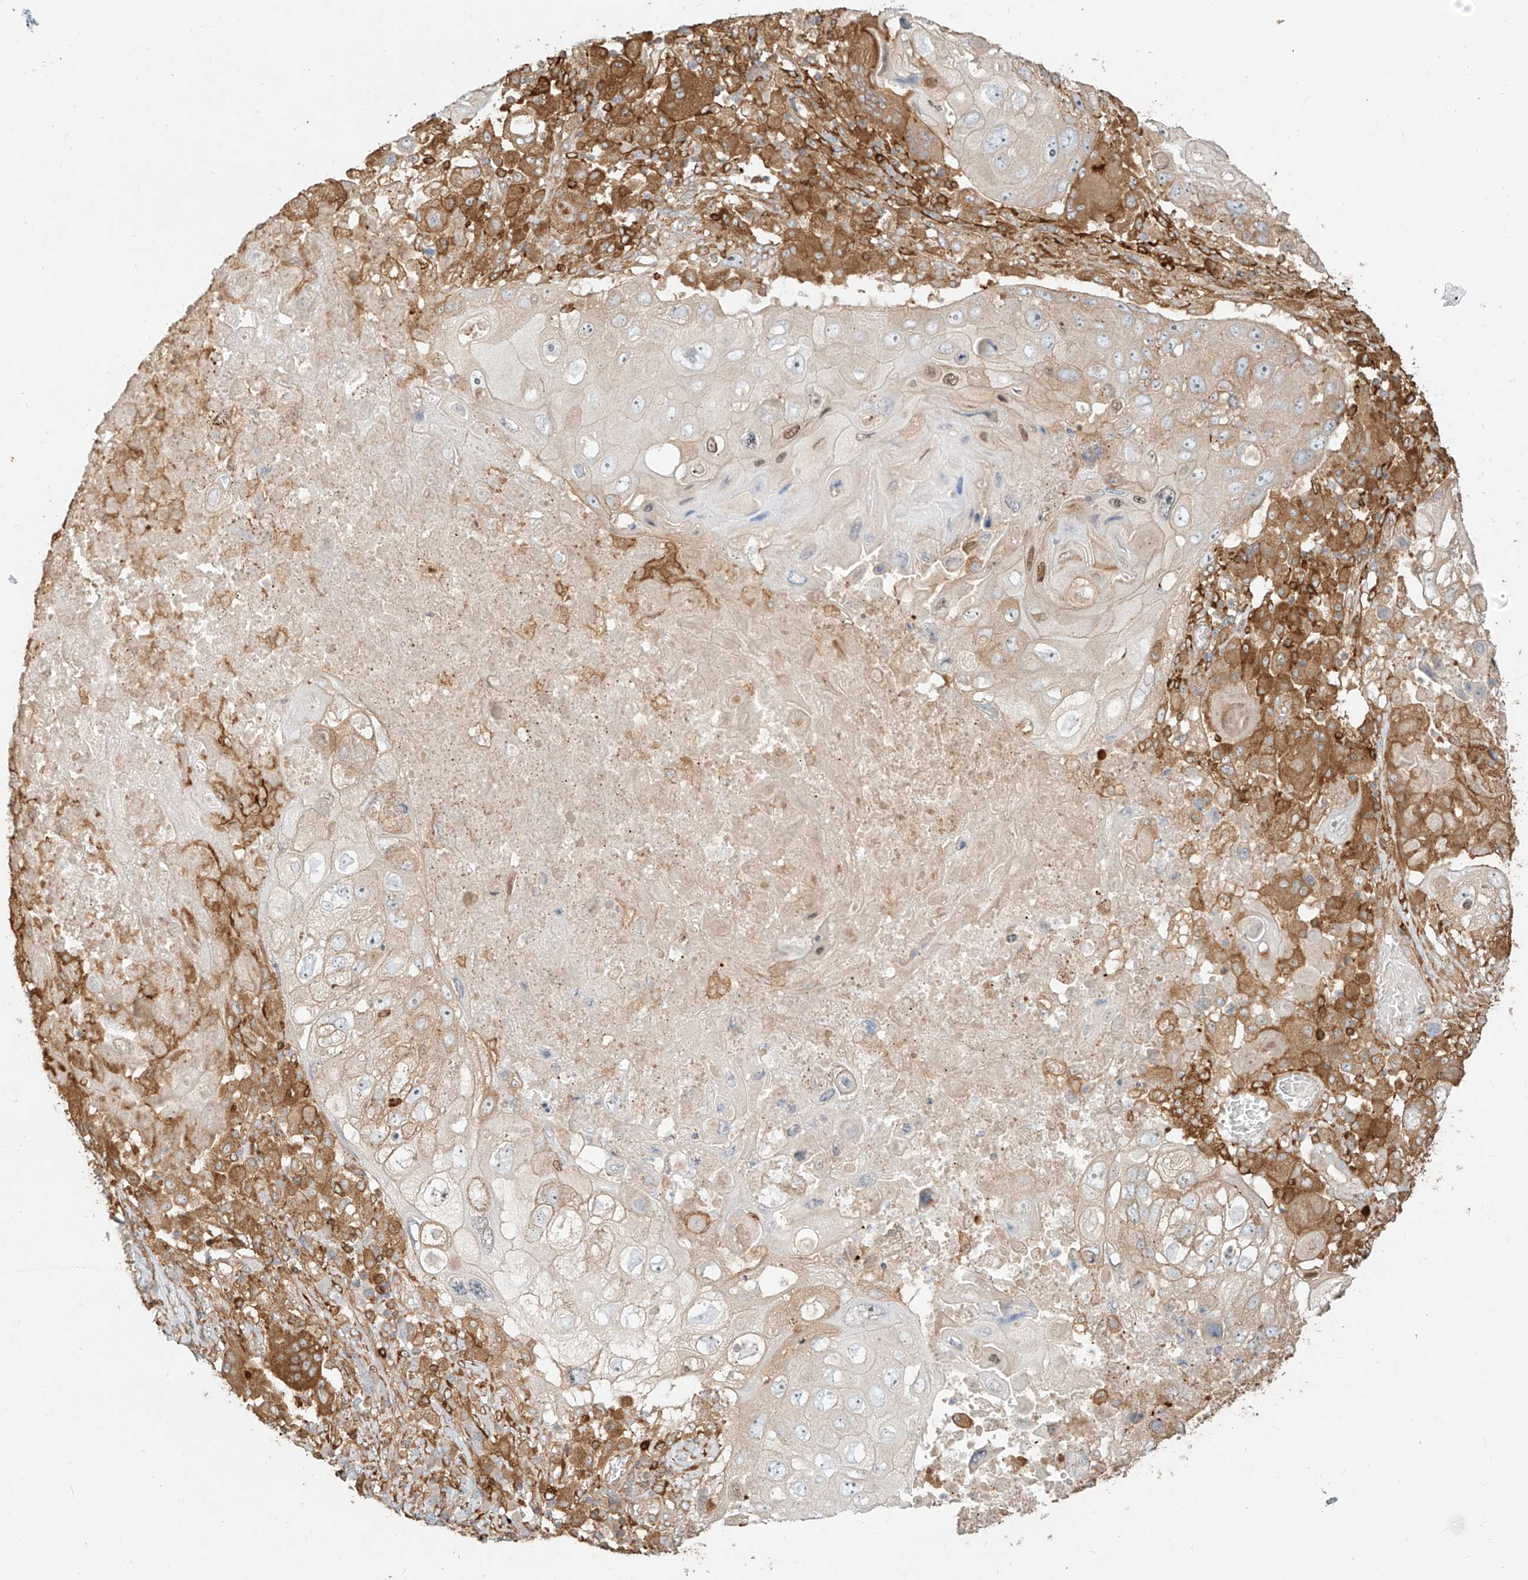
{"staining": {"intensity": "weak", "quantity": "25%-75%", "location": "cytoplasmic/membranous"}, "tissue": "lung cancer", "cell_type": "Tumor cells", "image_type": "cancer", "snomed": [{"axis": "morphology", "description": "Squamous cell carcinoma, NOS"}, {"axis": "topography", "description": "Lung"}], "caption": "Lung cancer stained with IHC reveals weak cytoplasmic/membranous staining in about 25%-75% of tumor cells. The staining was performed using DAB (3,3'-diaminobenzidine), with brown indicating positive protein expression. Nuclei are stained blue with hematoxylin.", "gene": "SNX9", "patient": {"sex": "male", "age": 61}}